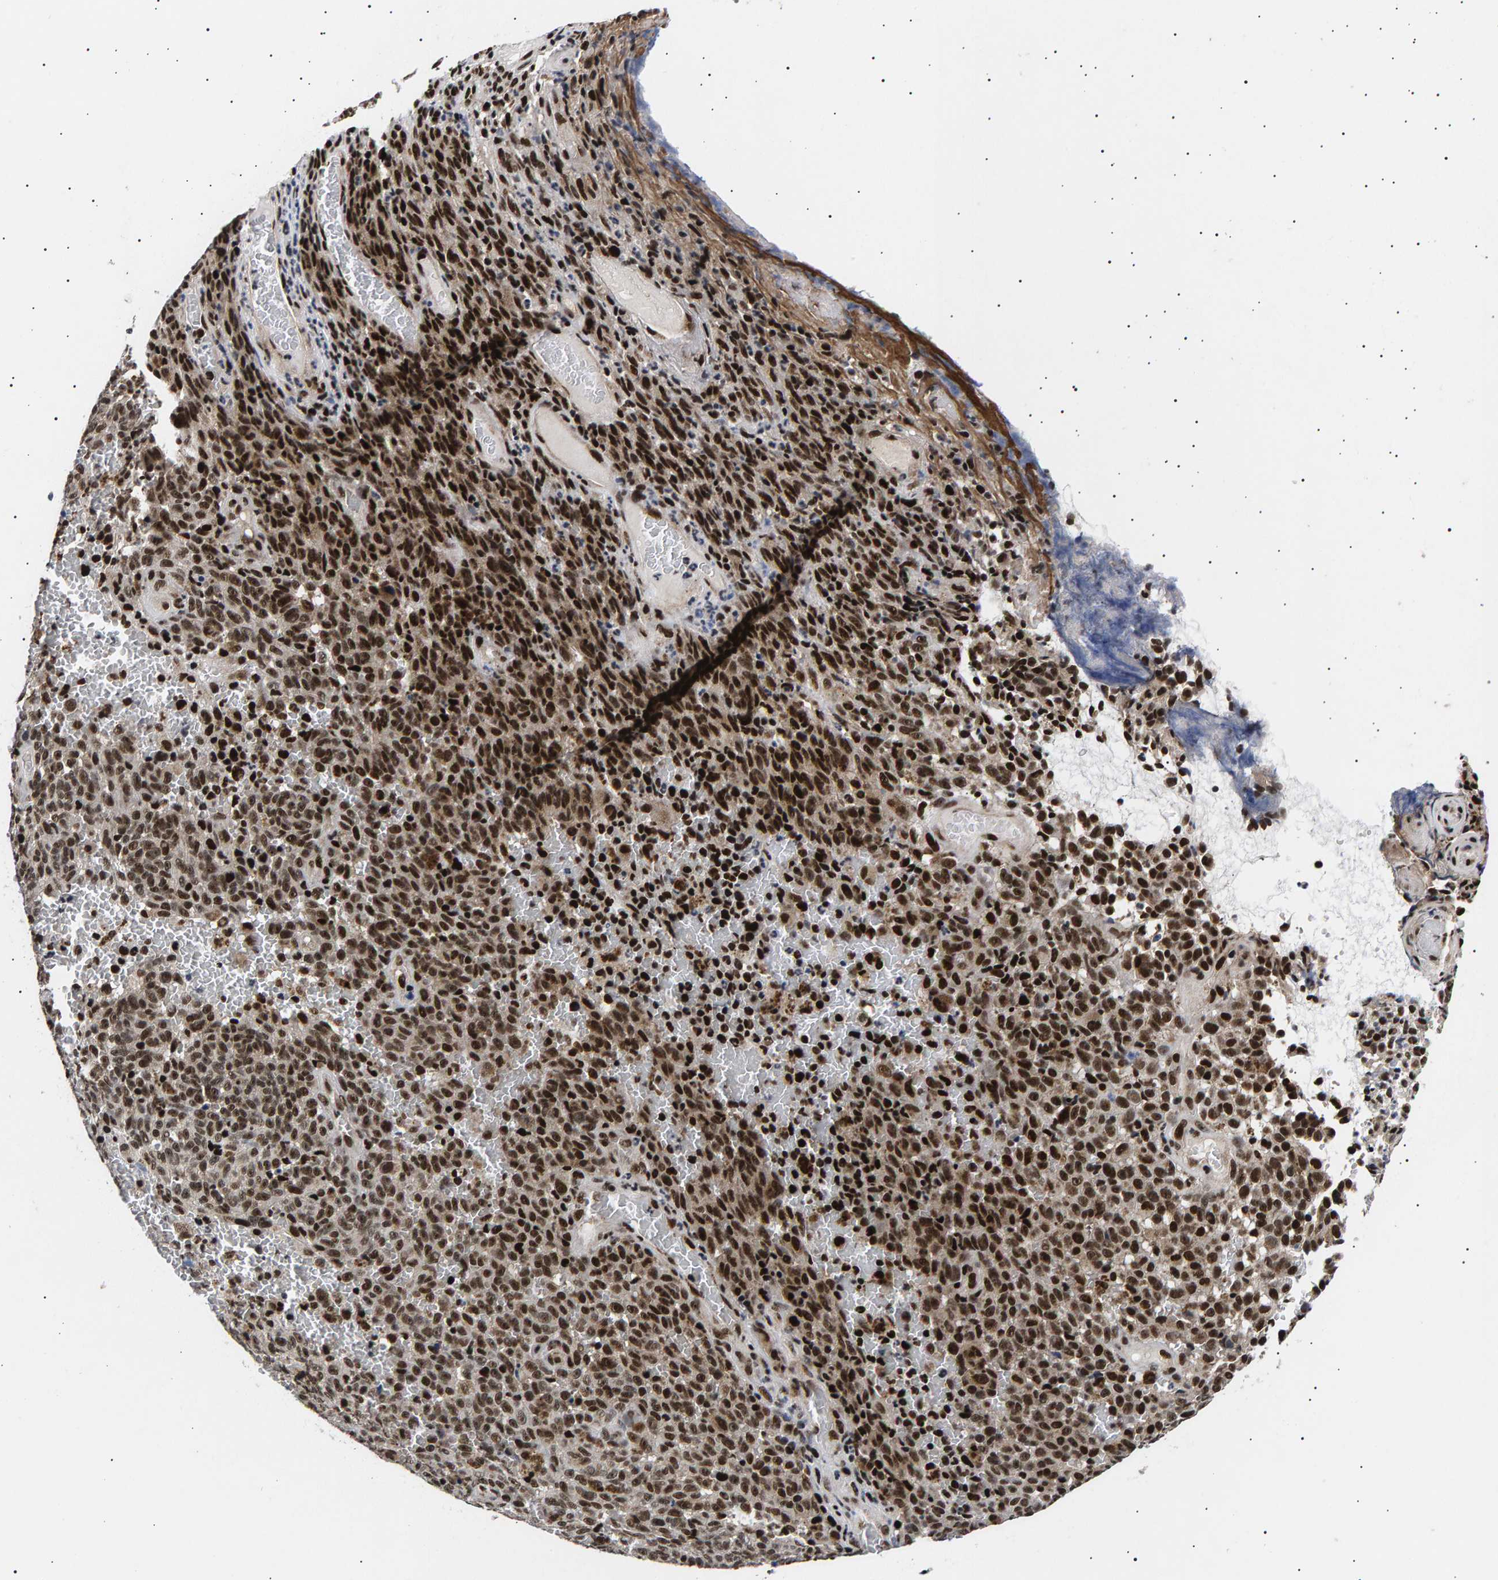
{"staining": {"intensity": "strong", "quantity": ">75%", "location": "nuclear"}, "tissue": "melanoma", "cell_type": "Tumor cells", "image_type": "cancer", "snomed": [{"axis": "morphology", "description": "Malignant melanoma, NOS"}, {"axis": "topography", "description": "Skin"}], "caption": "There is high levels of strong nuclear staining in tumor cells of malignant melanoma, as demonstrated by immunohistochemical staining (brown color).", "gene": "ANKRD40", "patient": {"sex": "female", "age": 82}}